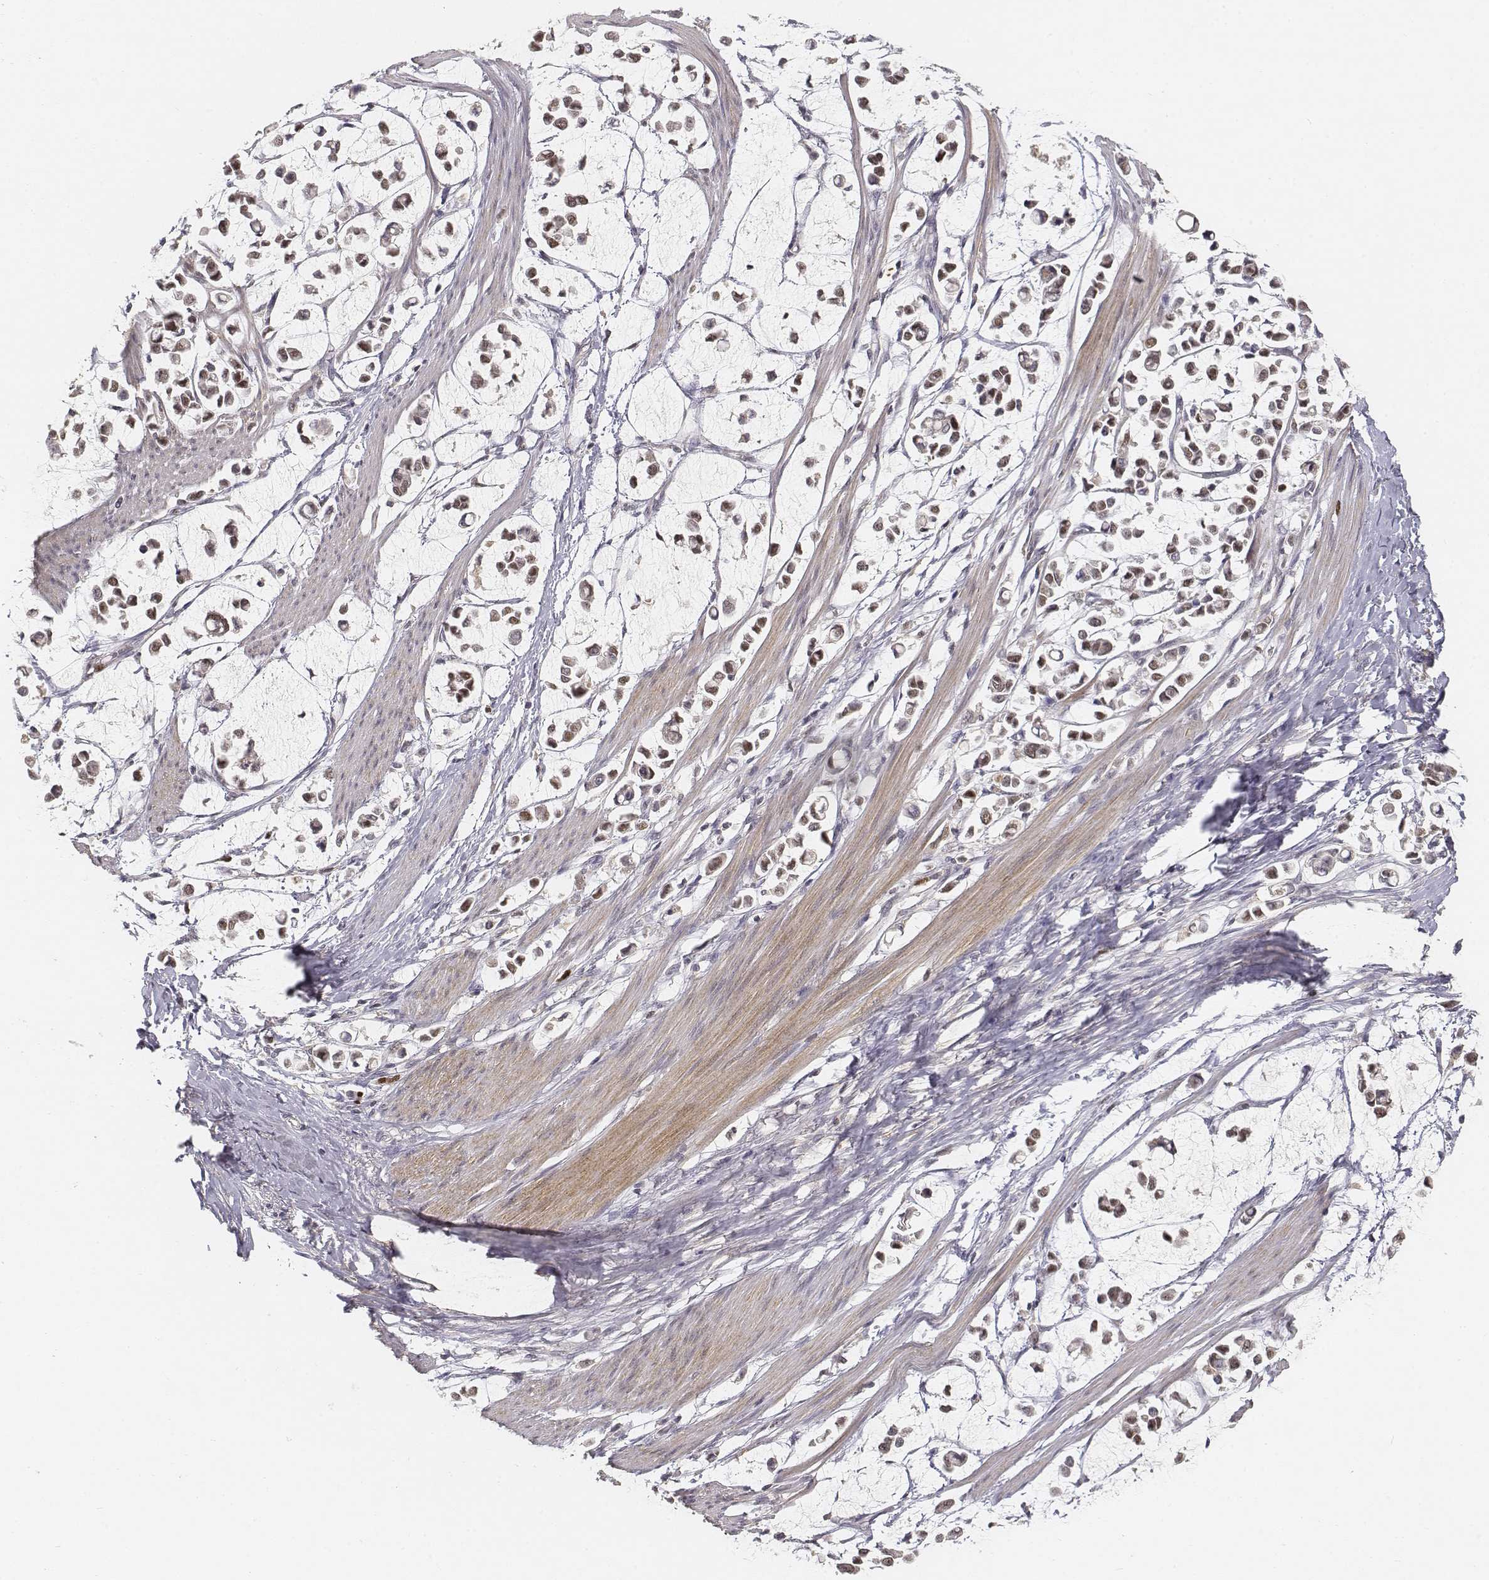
{"staining": {"intensity": "moderate", "quantity": ">75%", "location": "nuclear"}, "tissue": "stomach cancer", "cell_type": "Tumor cells", "image_type": "cancer", "snomed": [{"axis": "morphology", "description": "Adenocarcinoma, NOS"}, {"axis": "topography", "description": "Stomach"}], "caption": "This image displays IHC staining of adenocarcinoma (stomach), with medium moderate nuclear positivity in about >75% of tumor cells.", "gene": "FANCD2", "patient": {"sex": "male", "age": 82}}